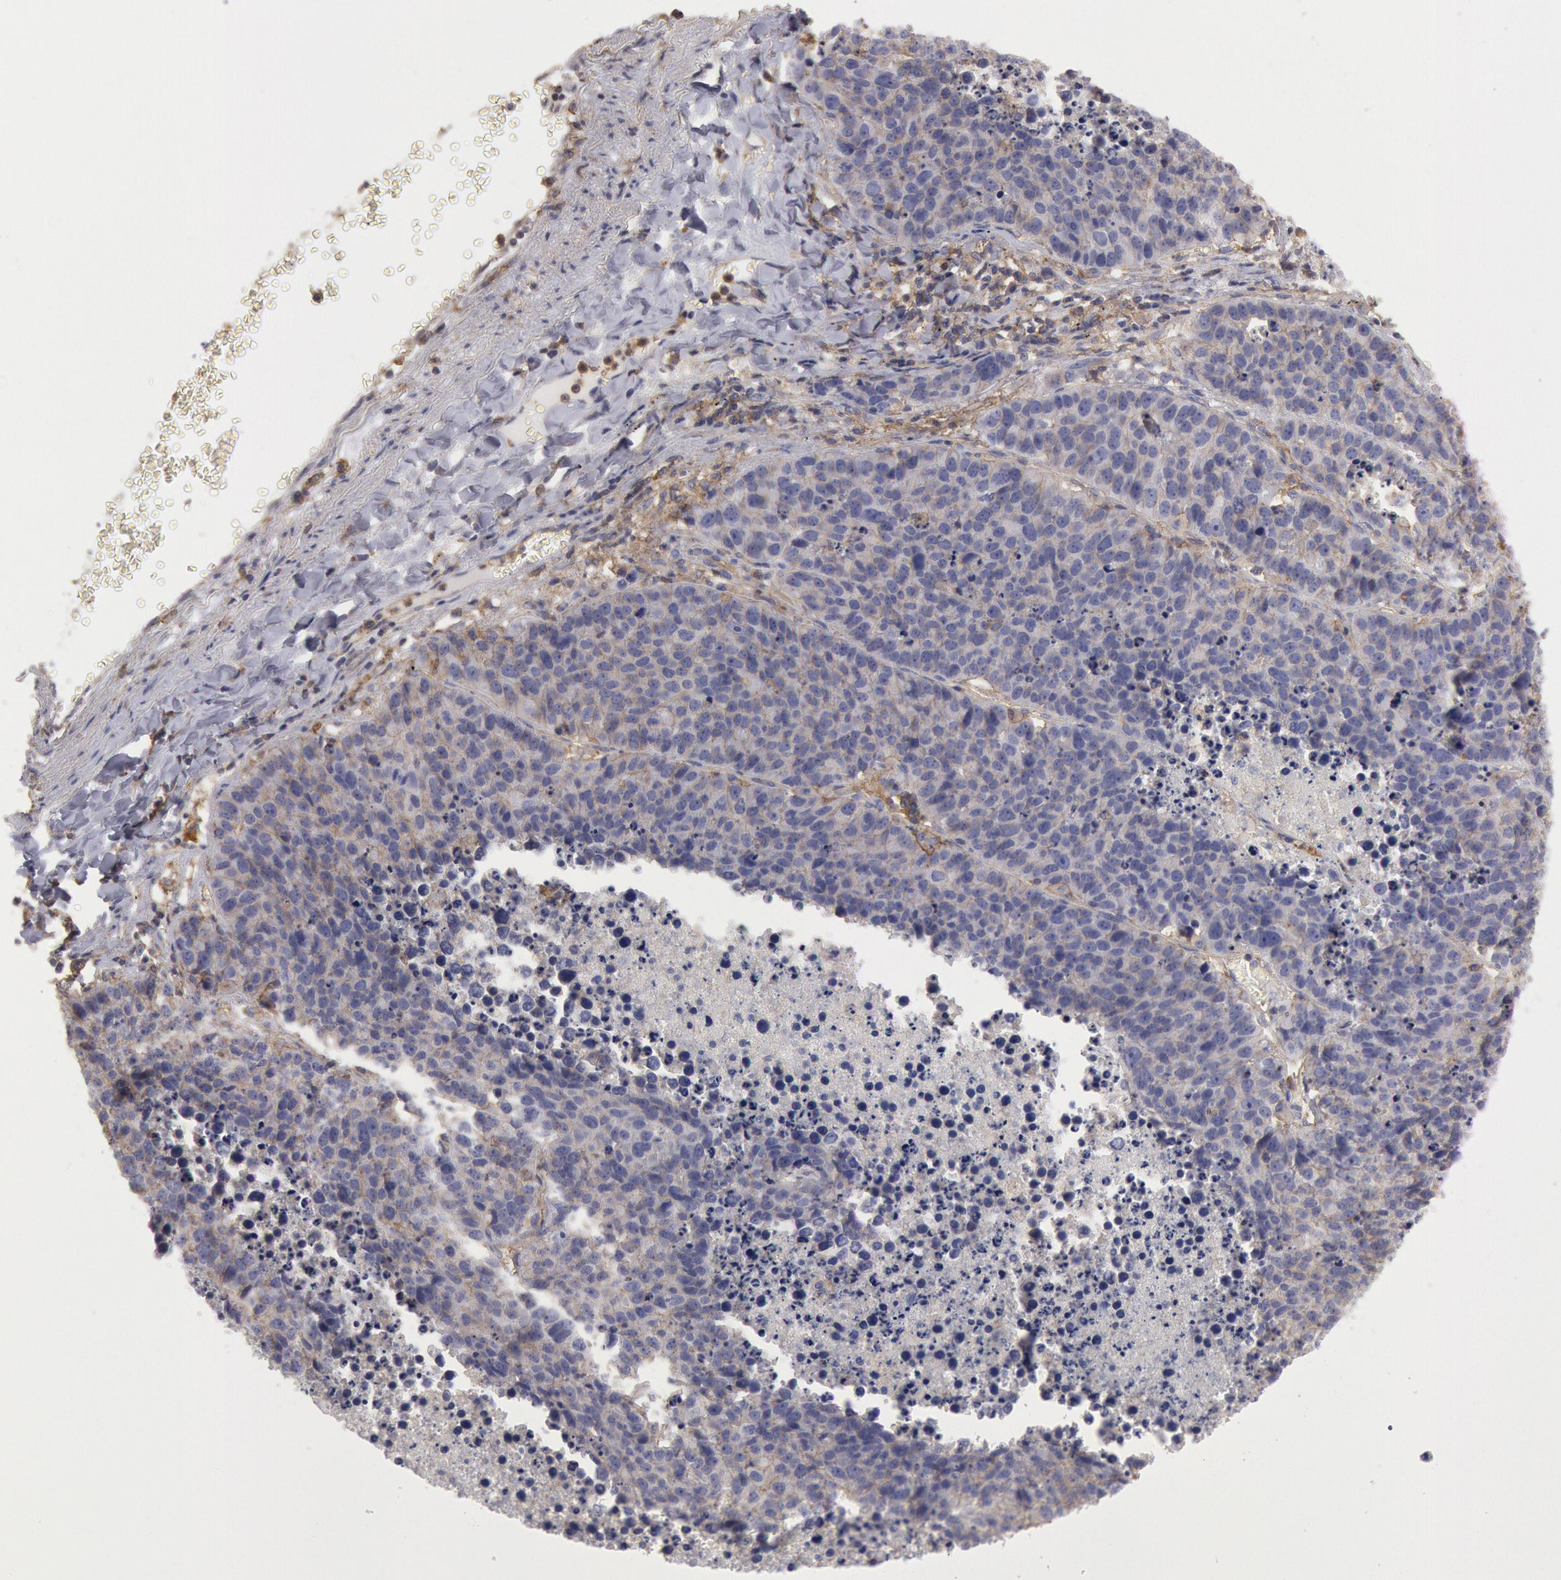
{"staining": {"intensity": "weak", "quantity": "<25%", "location": "cytoplasmic/membranous"}, "tissue": "lung cancer", "cell_type": "Tumor cells", "image_type": "cancer", "snomed": [{"axis": "morphology", "description": "Carcinoid, malignant, NOS"}, {"axis": "topography", "description": "Lung"}], "caption": "IHC histopathology image of lung malignant carcinoid stained for a protein (brown), which demonstrates no expression in tumor cells. Nuclei are stained in blue.", "gene": "SNAP23", "patient": {"sex": "male", "age": 60}}